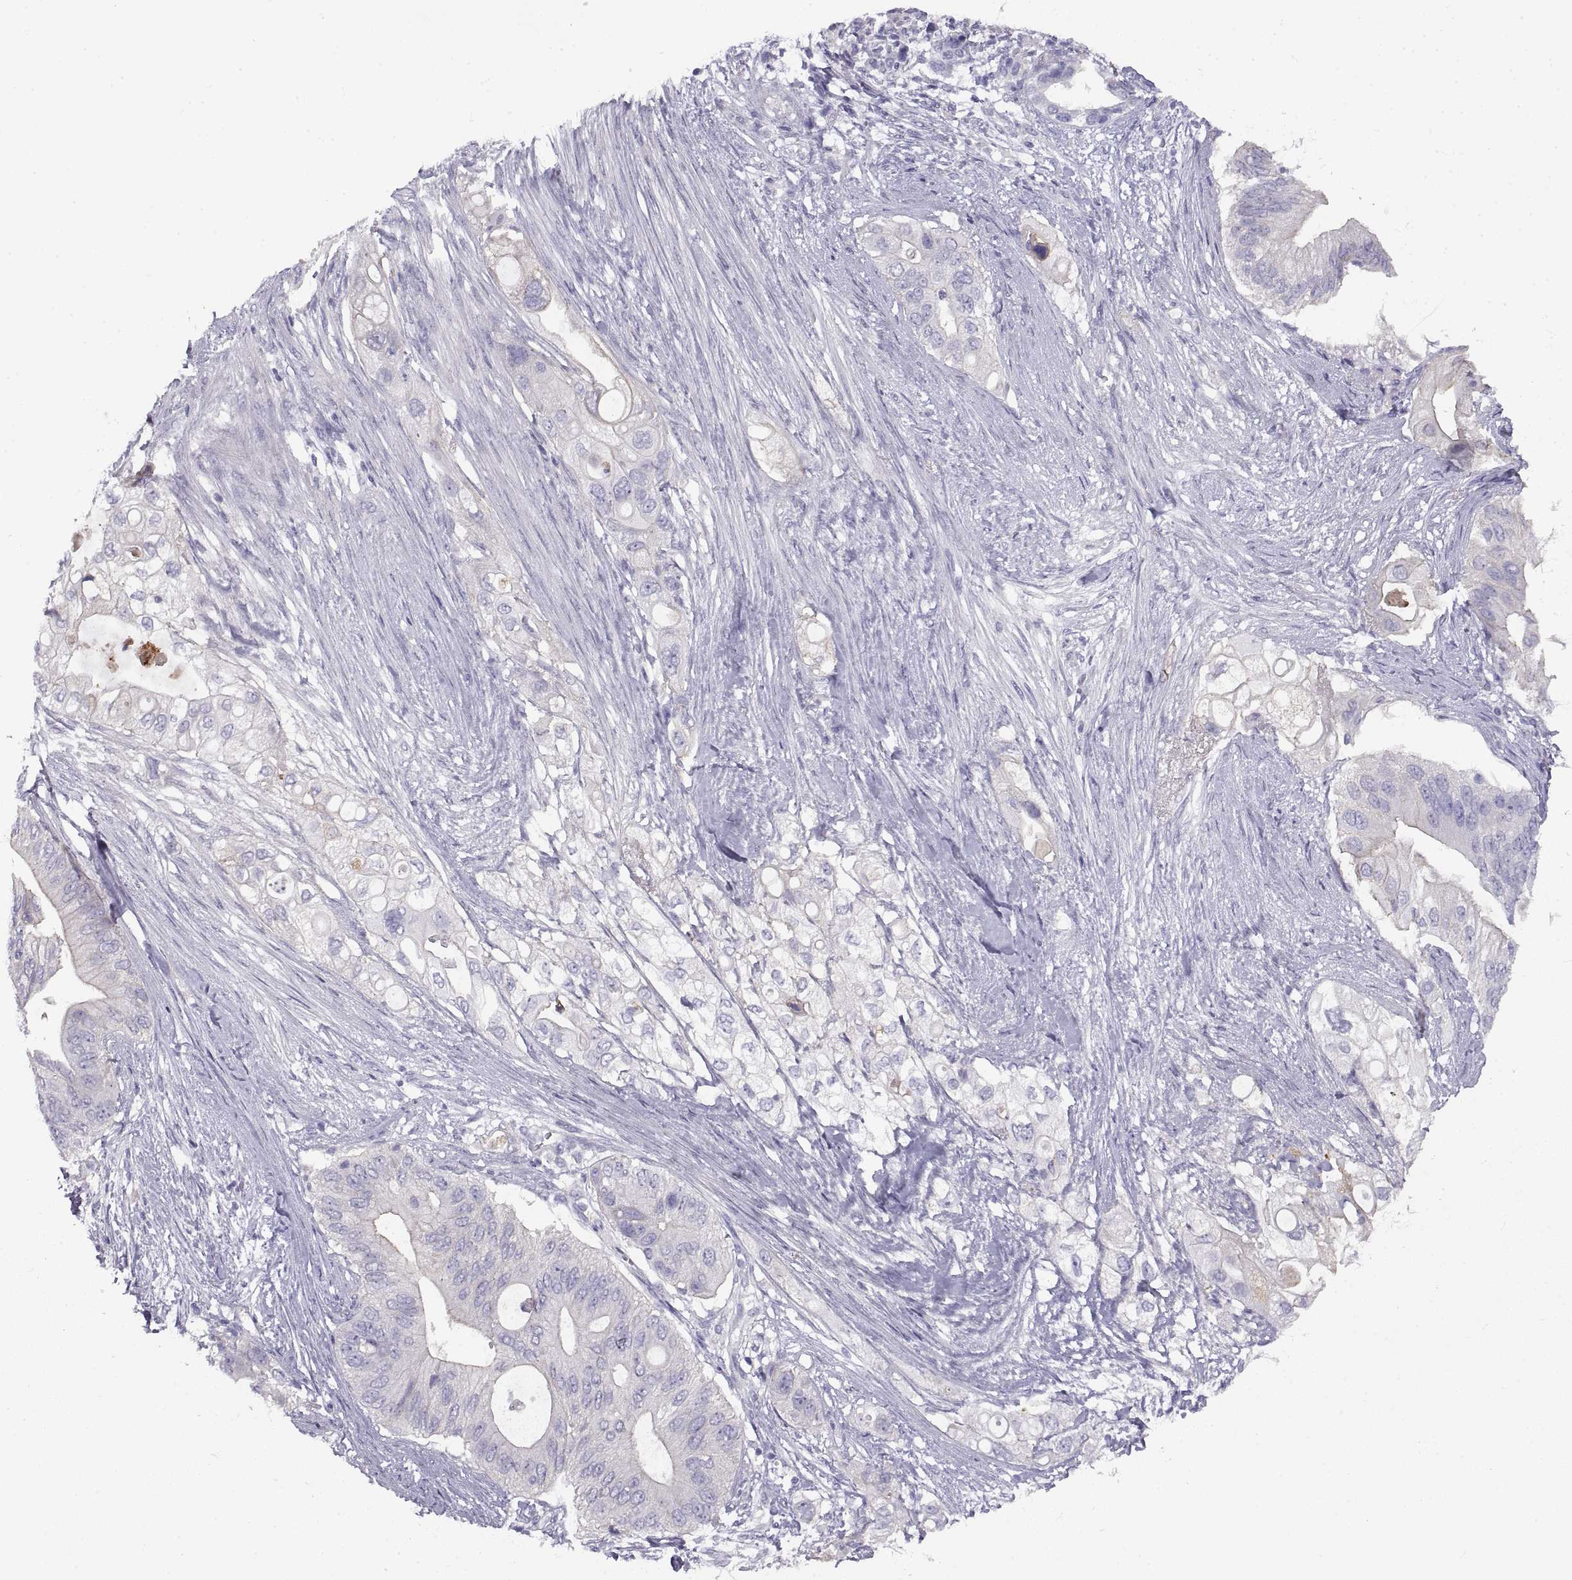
{"staining": {"intensity": "negative", "quantity": "none", "location": "none"}, "tissue": "pancreatic cancer", "cell_type": "Tumor cells", "image_type": "cancer", "snomed": [{"axis": "morphology", "description": "Adenocarcinoma, NOS"}, {"axis": "topography", "description": "Pancreas"}], "caption": "Micrograph shows no significant protein positivity in tumor cells of pancreatic adenocarcinoma.", "gene": "CRYBB3", "patient": {"sex": "female", "age": 72}}